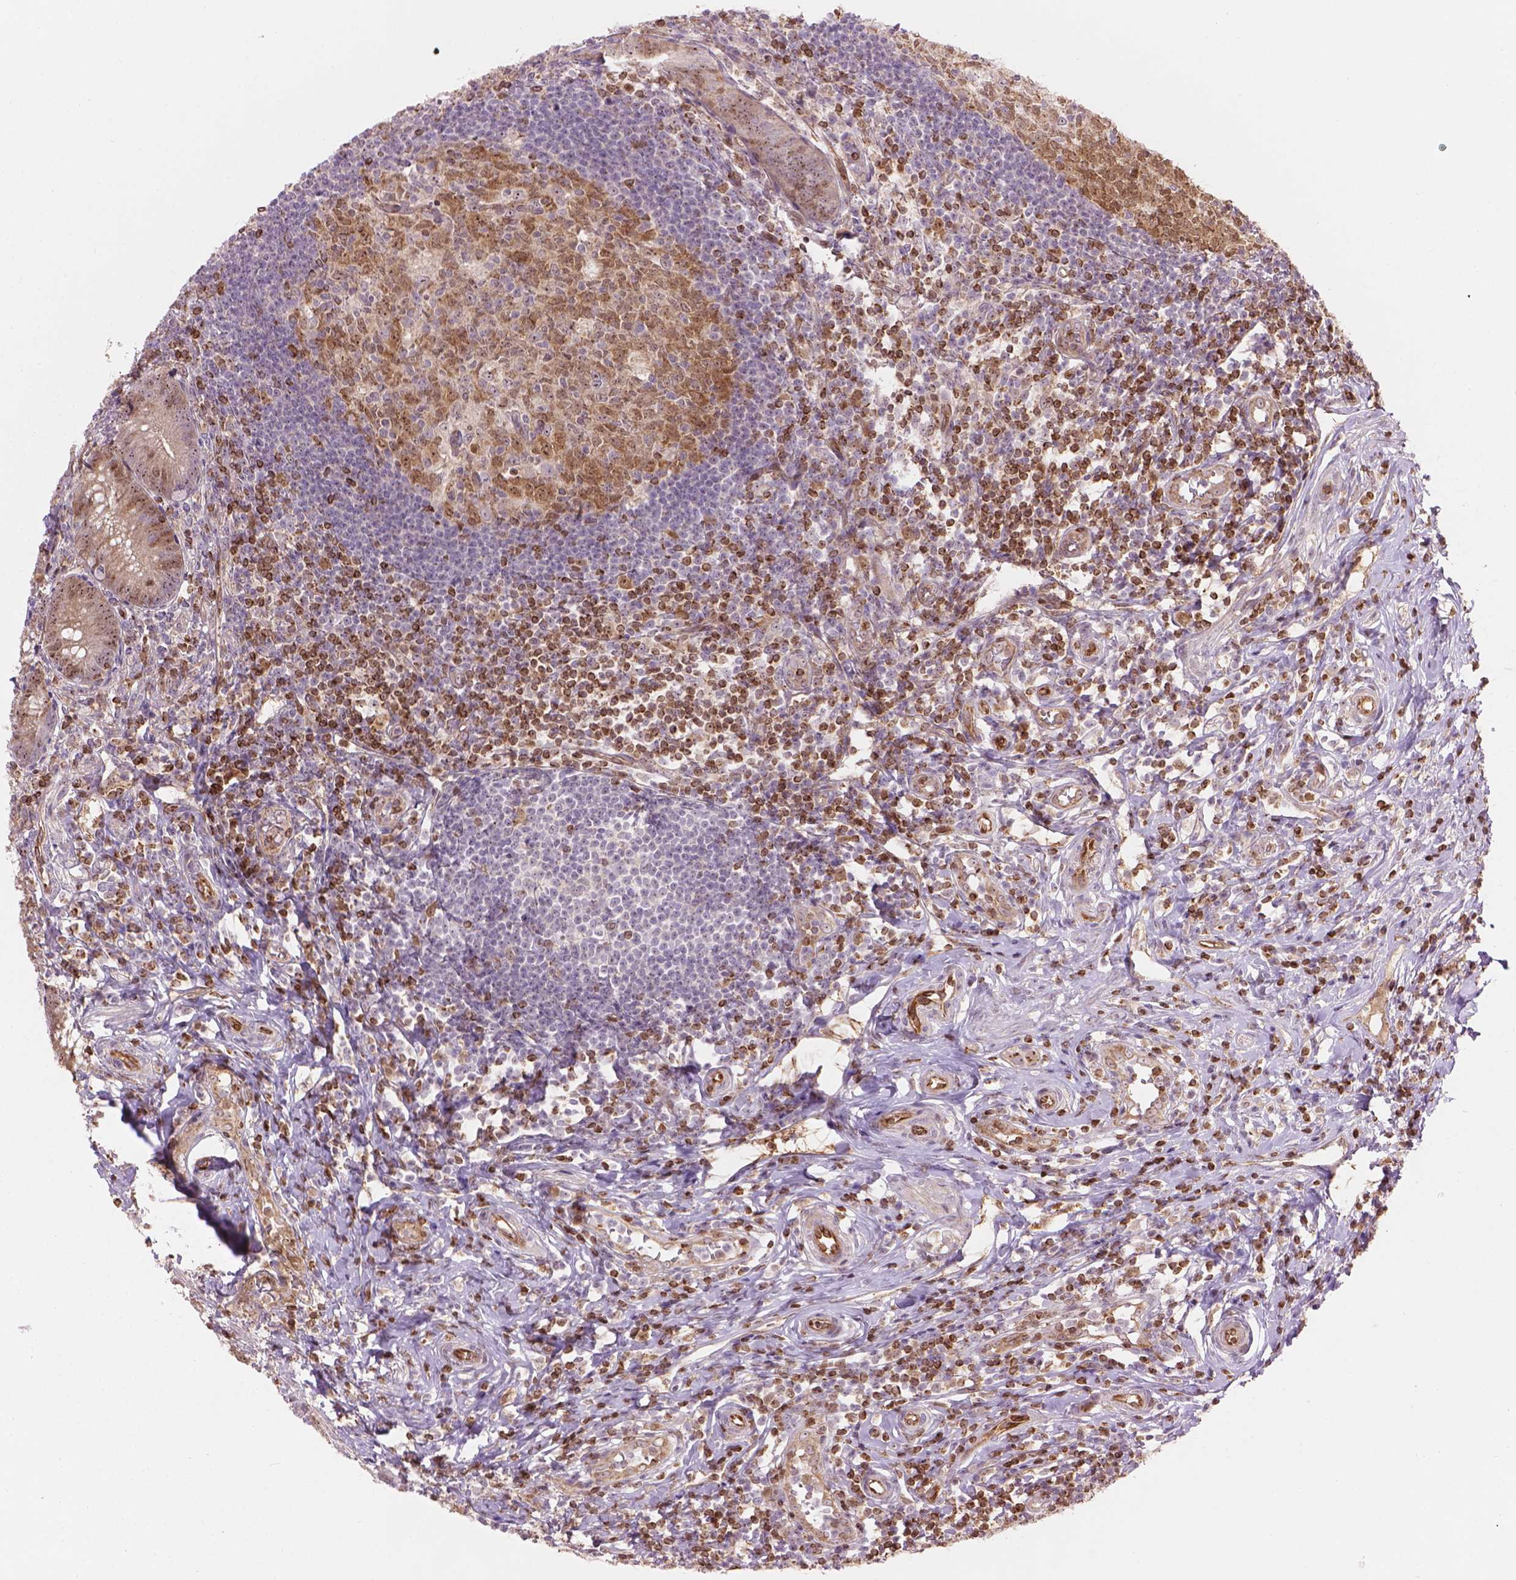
{"staining": {"intensity": "moderate", "quantity": ">75%", "location": "nuclear"}, "tissue": "appendix", "cell_type": "Glandular cells", "image_type": "normal", "snomed": [{"axis": "morphology", "description": "Normal tissue, NOS"}, {"axis": "morphology", "description": "Inflammation, NOS"}, {"axis": "topography", "description": "Appendix"}], "caption": "A medium amount of moderate nuclear staining is identified in about >75% of glandular cells in normal appendix.", "gene": "SMC2", "patient": {"sex": "male", "age": 16}}